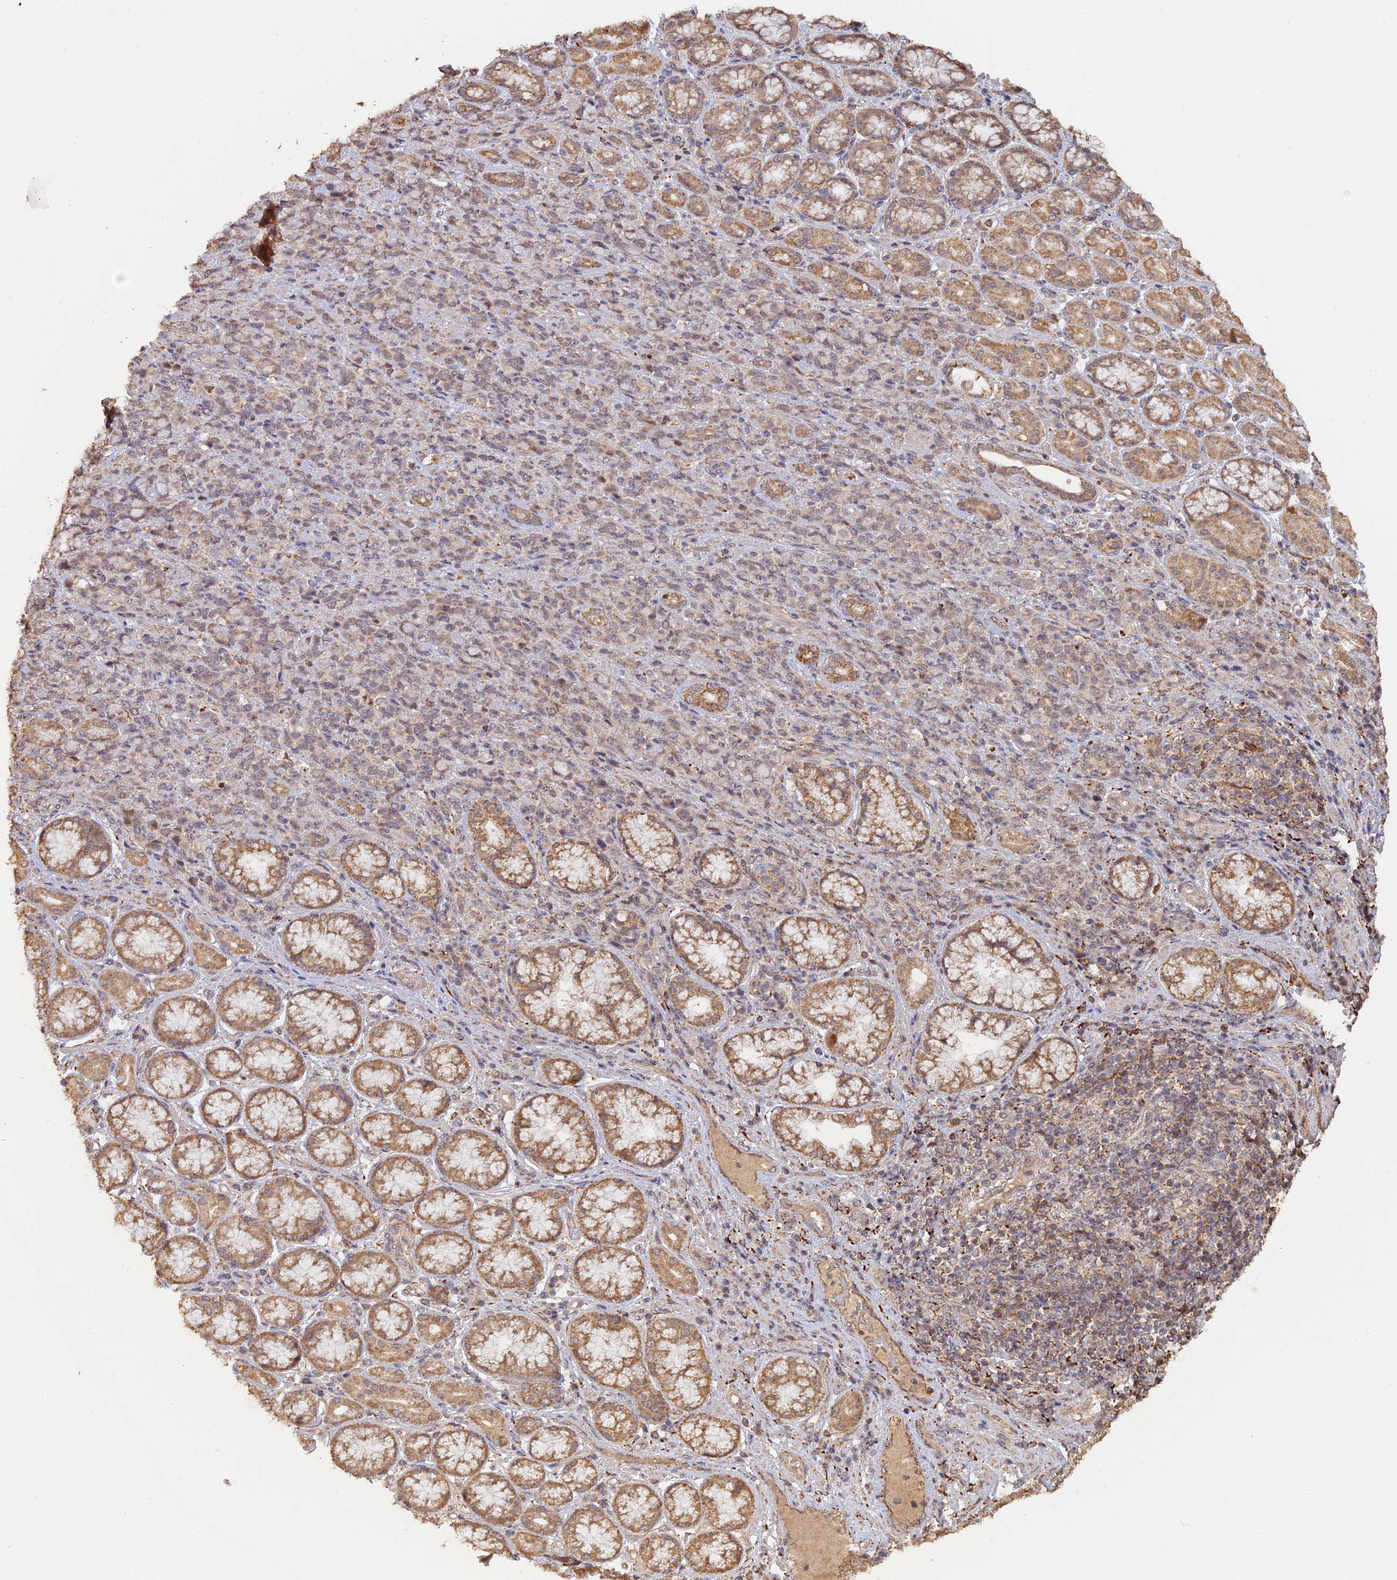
{"staining": {"intensity": "weak", "quantity": "25%-75%", "location": "cytoplasmic/membranous"}, "tissue": "stomach cancer", "cell_type": "Tumor cells", "image_type": "cancer", "snomed": [{"axis": "morphology", "description": "Adenocarcinoma, NOS"}, {"axis": "topography", "description": "Stomach"}], "caption": "Immunohistochemistry (IHC) micrograph of neoplastic tissue: human stomach cancer stained using immunohistochemistry (IHC) displays low levels of weak protein expression localized specifically in the cytoplasmic/membranous of tumor cells, appearing as a cytoplasmic/membranous brown color.", "gene": "FAM210B", "patient": {"sex": "female", "age": 79}}